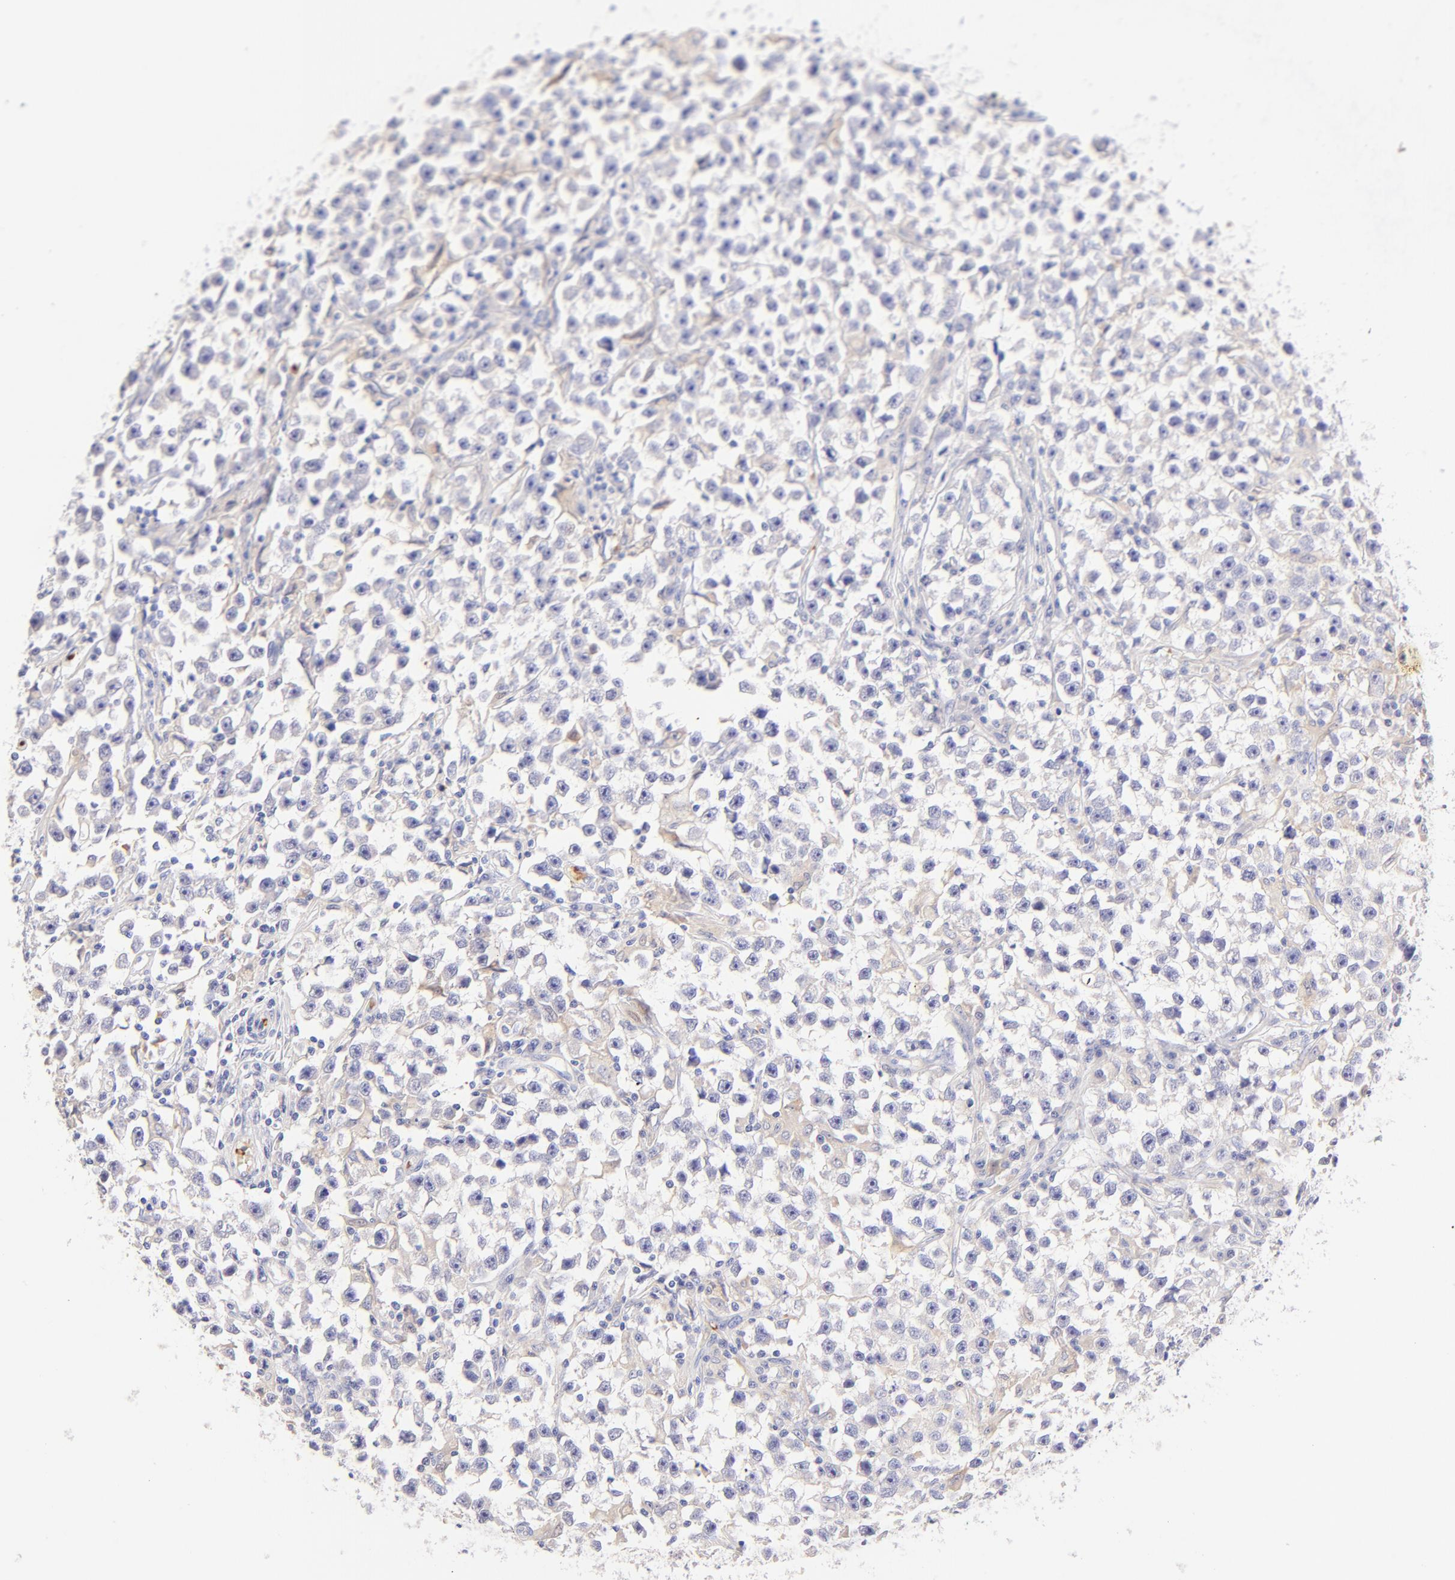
{"staining": {"intensity": "negative", "quantity": "none", "location": "none"}, "tissue": "testis cancer", "cell_type": "Tumor cells", "image_type": "cancer", "snomed": [{"axis": "morphology", "description": "Seminoma, NOS"}, {"axis": "topography", "description": "Testis"}], "caption": "Tumor cells are negative for brown protein staining in testis cancer (seminoma).", "gene": "FRMPD3", "patient": {"sex": "male", "age": 33}}